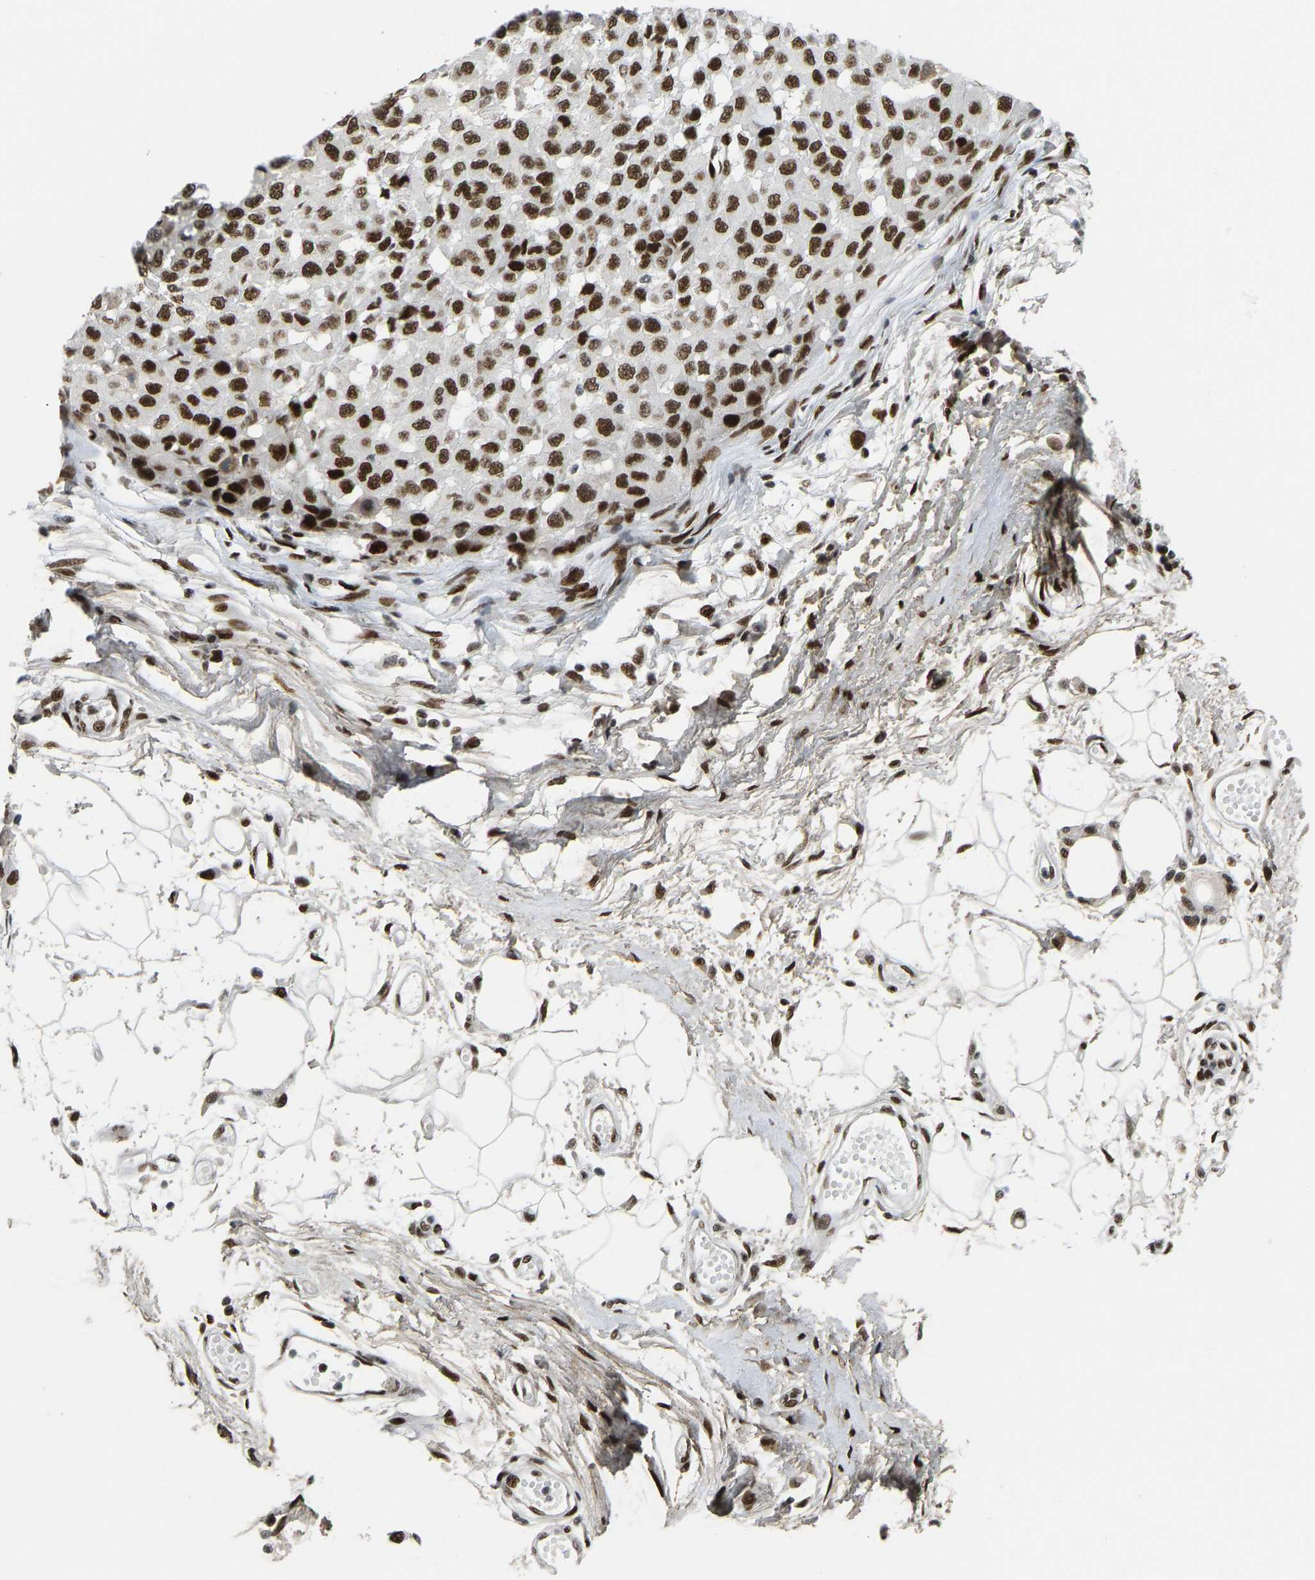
{"staining": {"intensity": "strong", "quantity": ">75%", "location": "nuclear"}, "tissue": "melanoma", "cell_type": "Tumor cells", "image_type": "cancer", "snomed": [{"axis": "morphology", "description": "Malignant melanoma, NOS"}, {"axis": "topography", "description": "Skin"}], "caption": "IHC image of human melanoma stained for a protein (brown), which shows high levels of strong nuclear staining in about >75% of tumor cells.", "gene": "FOXK1", "patient": {"sex": "male", "age": 62}}